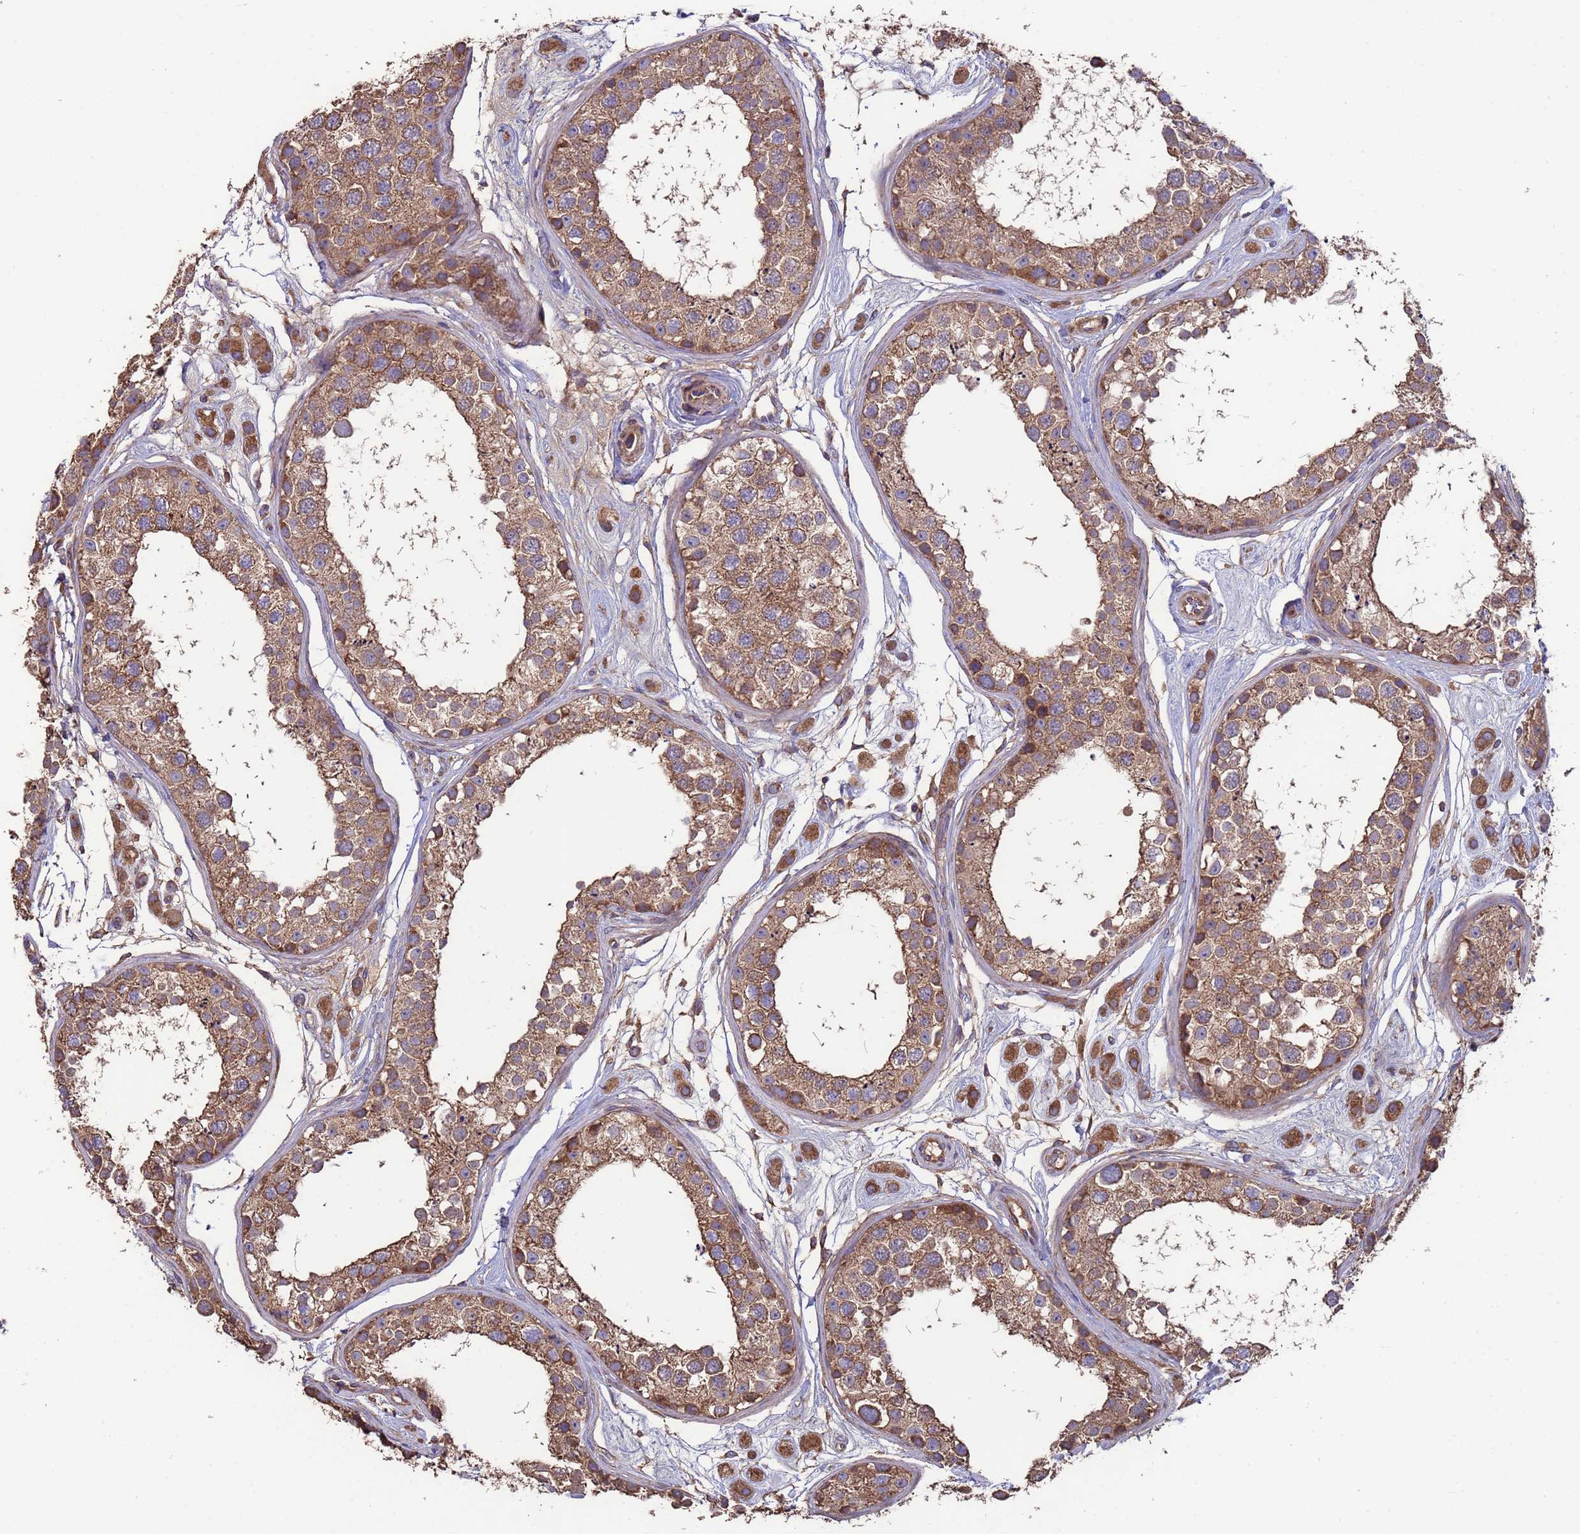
{"staining": {"intensity": "moderate", "quantity": ">75%", "location": "cytoplasmic/membranous"}, "tissue": "testis", "cell_type": "Cells in seminiferous ducts", "image_type": "normal", "snomed": [{"axis": "morphology", "description": "Normal tissue, NOS"}, {"axis": "topography", "description": "Testis"}], "caption": "Testis stained with immunohistochemistry reveals moderate cytoplasmic/membranous expression in approximately >75% of cells in seminiferous ducts.", "gene": "EEF1AKMT1", "patient": {"sex": "male", "age": 25}}